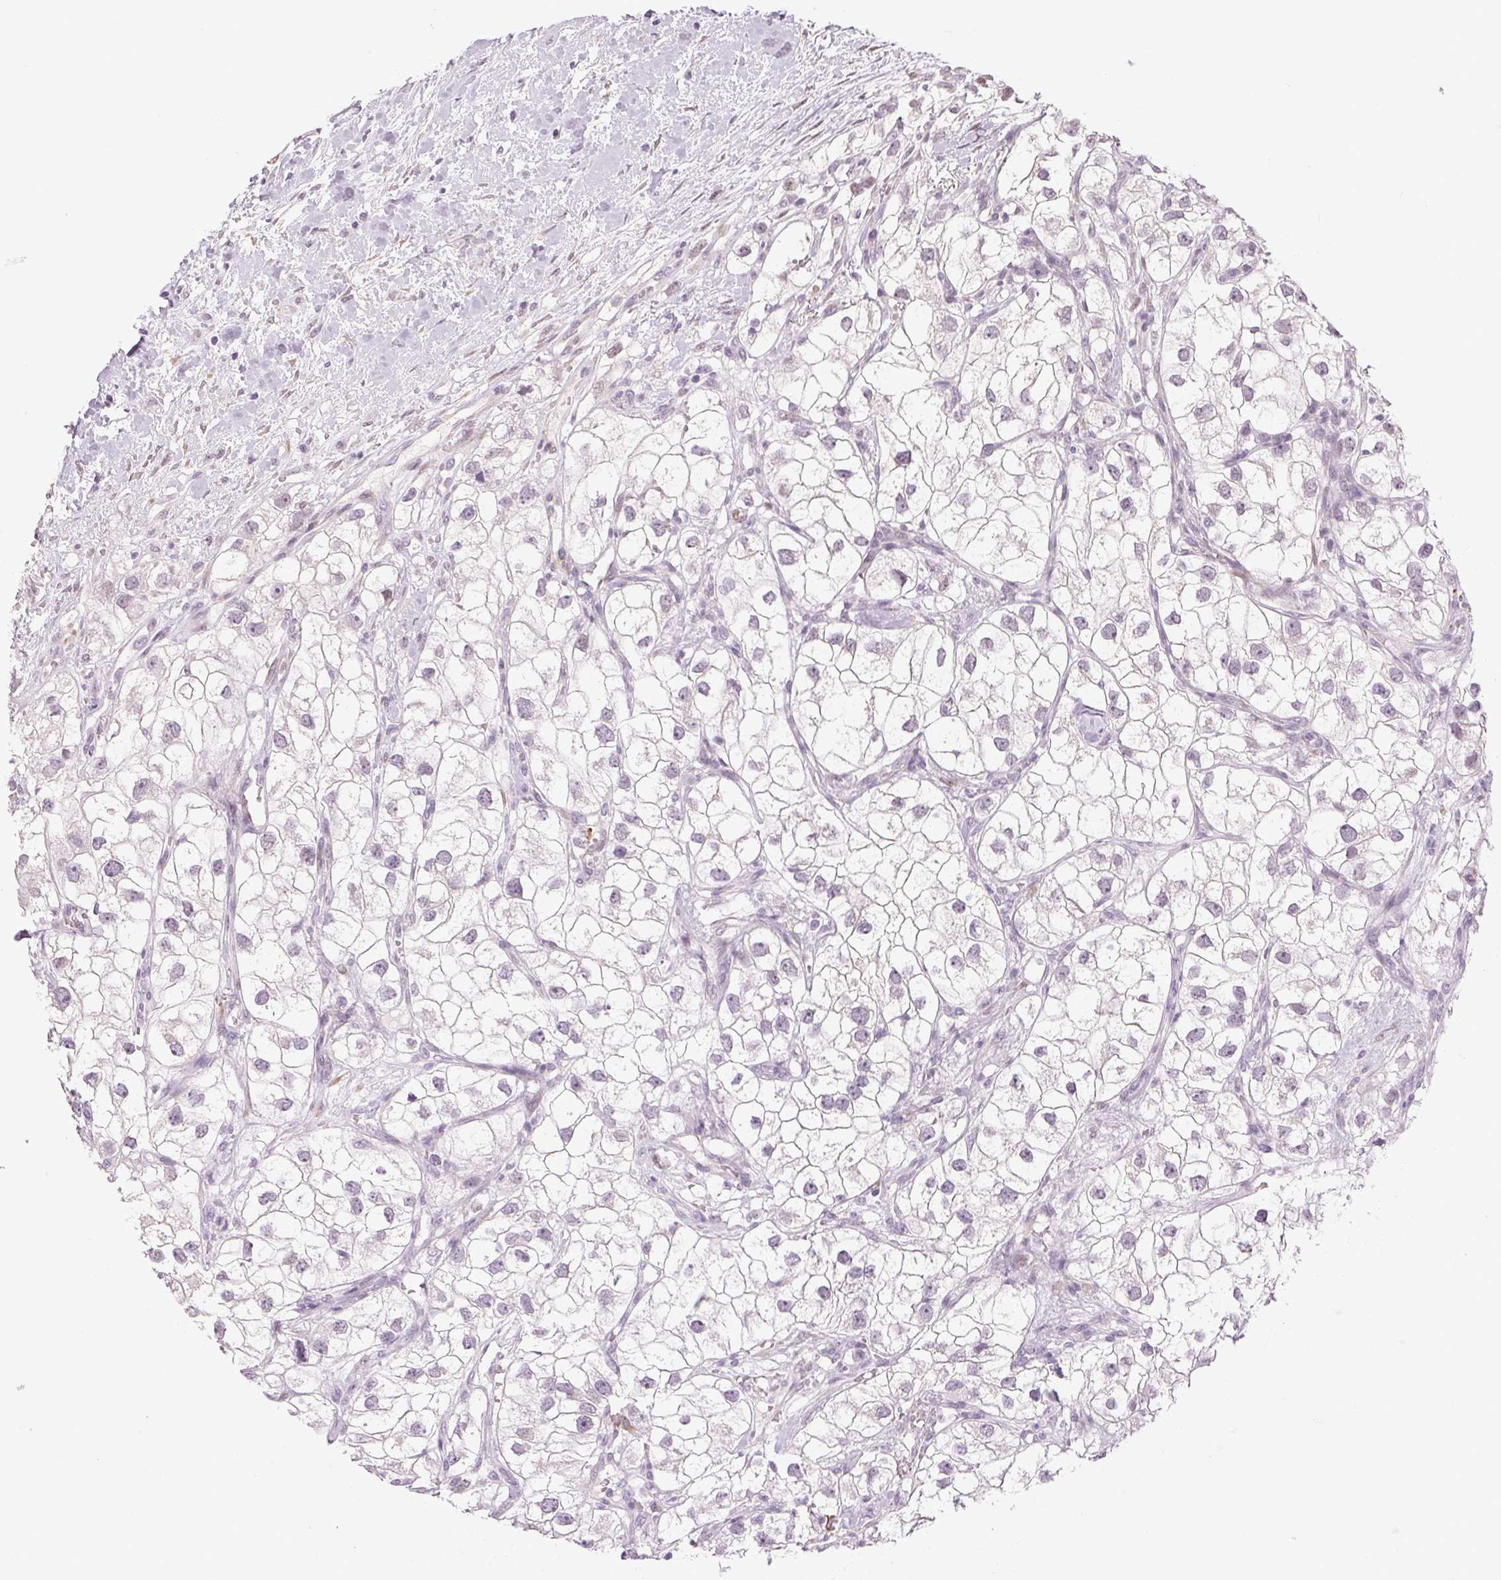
{"staining": {"intensity": "negative", "quantity": "none", "location": "none"}, "tissue": "renal cancer", "cell_type": "Tumor cells", "image_type": "cancer", "snomed": [{"axis": "morphology", "description": "Adenocarcinoma, NOS"}, {"axis": "topography", "description": "Kidney"}], "caption": "Tumor cells show no significant protein expression in renal adenocarcinoma.", "gene": "DNAJC6", "patient": {"sex": "male", "age": 59}}